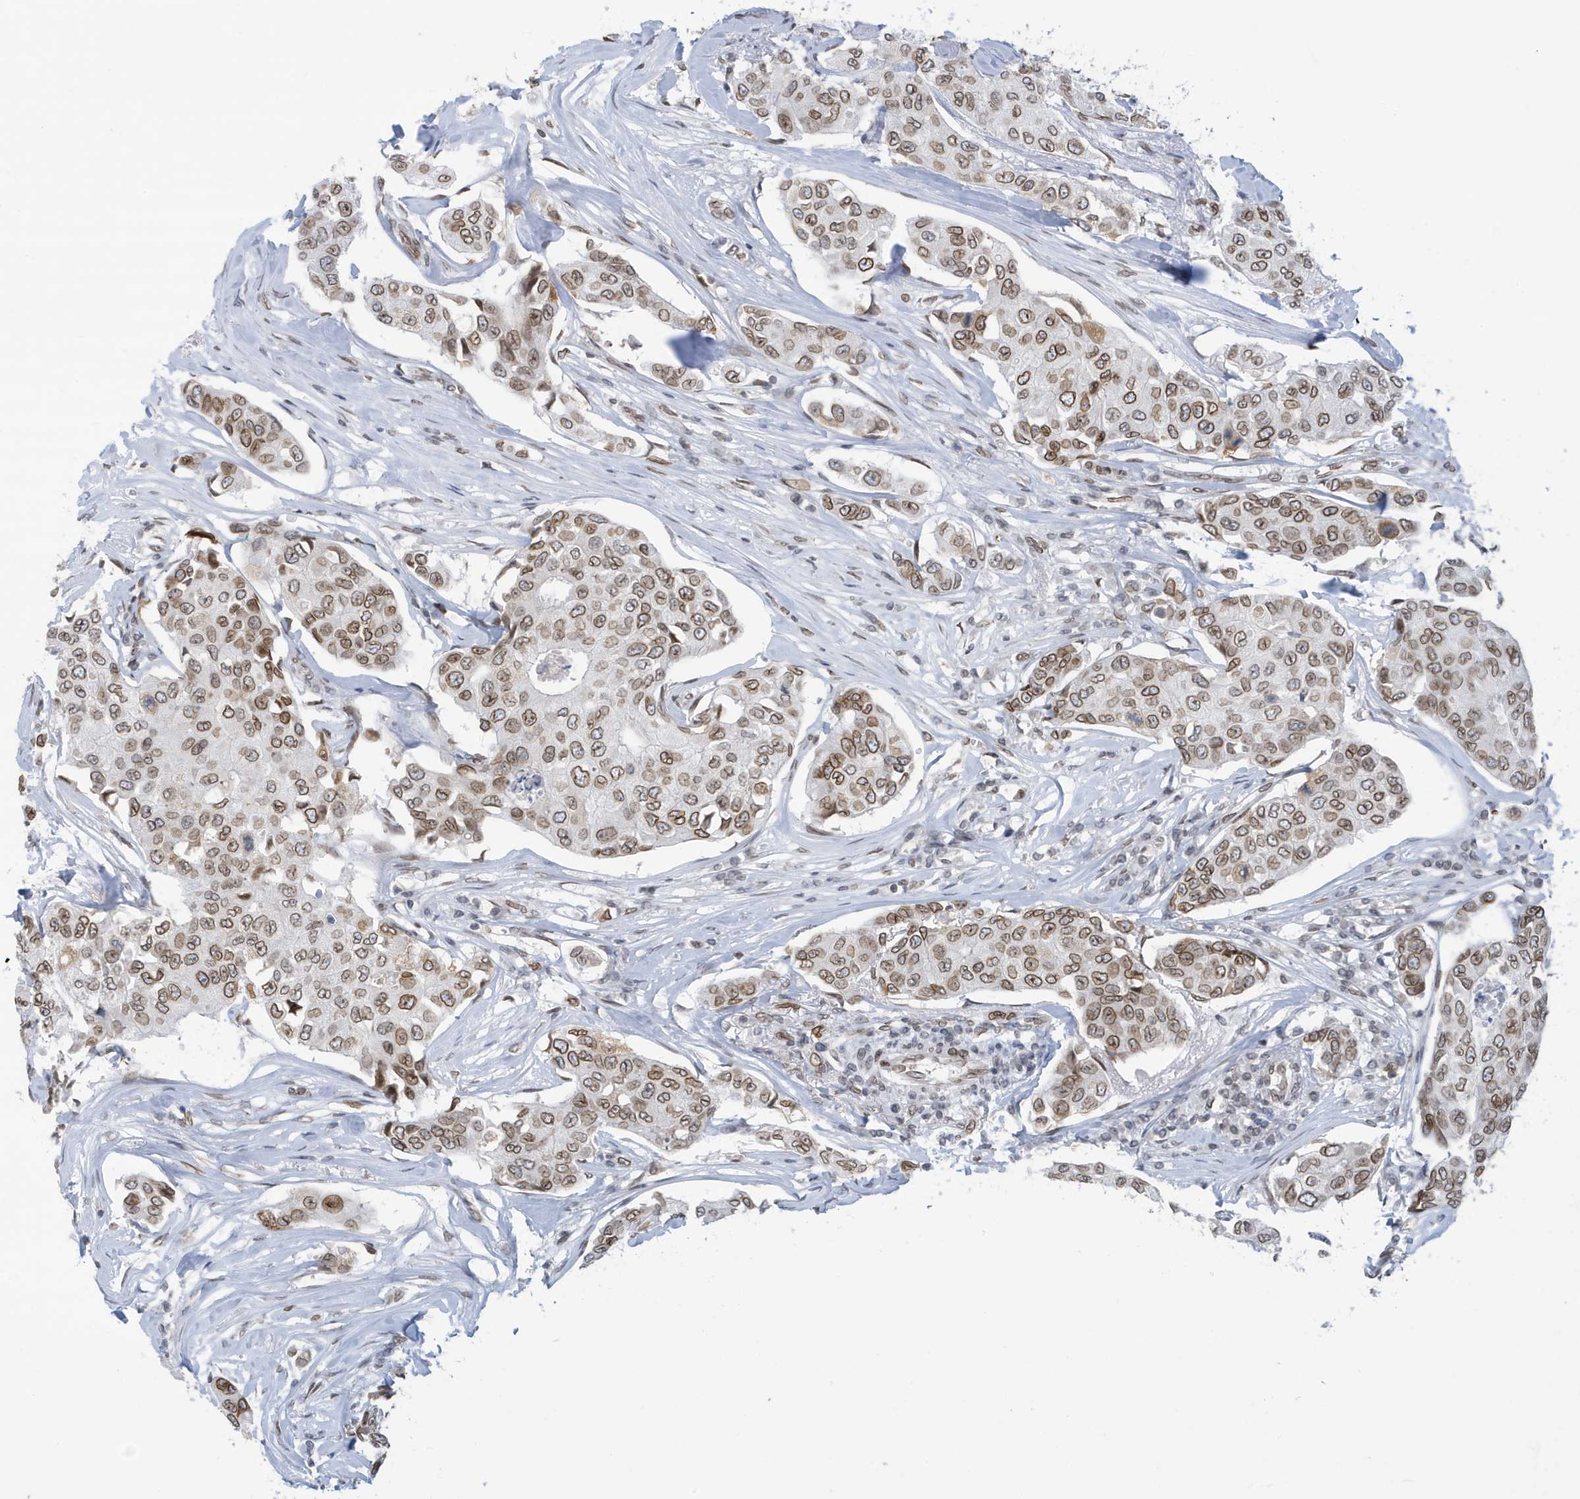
{"staining": {"intensity": "moderate", "quantity": ">75%", "location": "cytoplasmic/membranous,nuclear"}, "tissue": "breast cancer", "cell_type": "Tumor cells", "image_type": "cancer", "snomed": [{"axis": "morphology", "description": "Duct carcinoma"}, {"axis": "topography", "description": "Breast"}], "caption": "An immunohistochemistry micrograph of neoplastic tissue is shown. Protein staining in brown shows moderate cytoplasmic/membranous and nuclear positivity in breast cancer (infiltrating ductal carcinoma) within tumor cells.", "gene": "PCYT1A", "patient": {"sex": "female", "age": 80}}